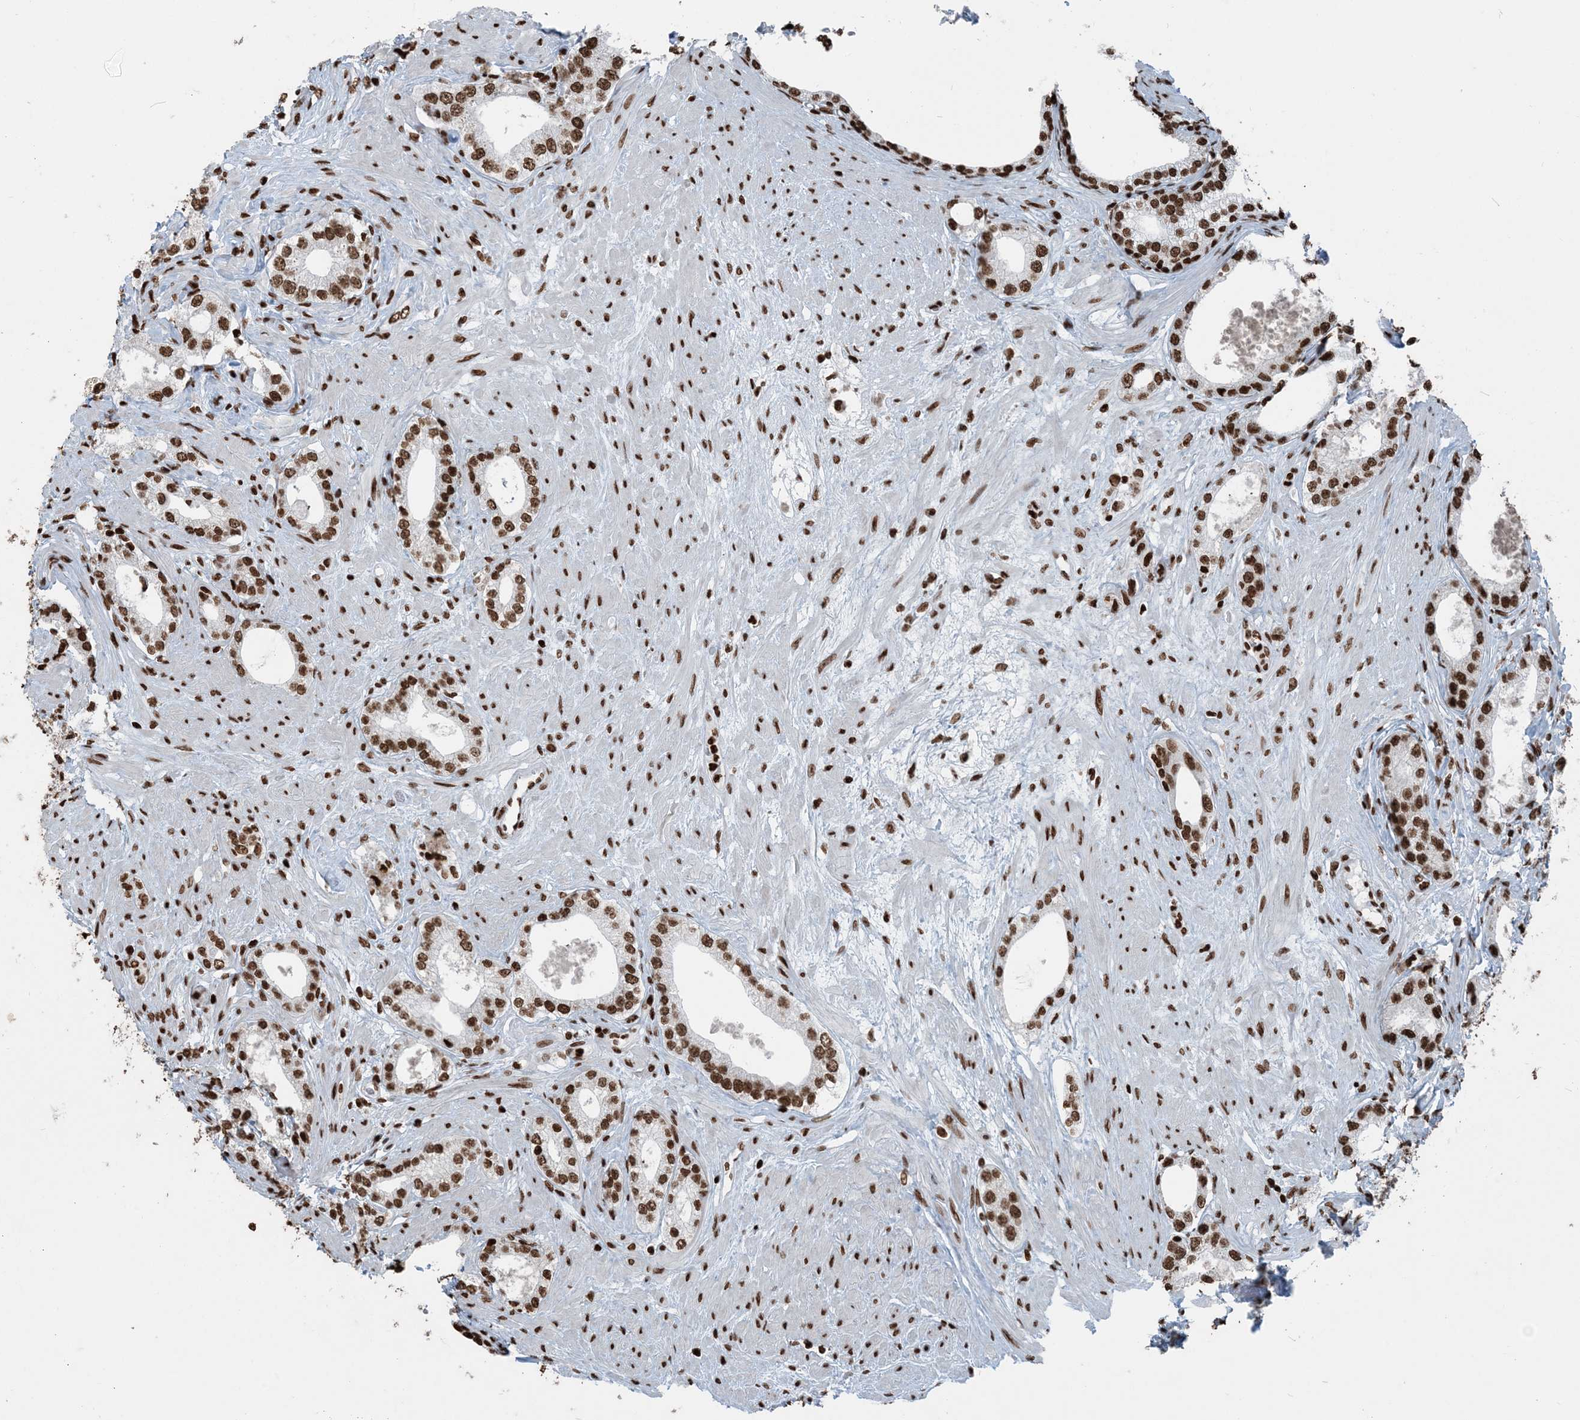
{"staining": {"intensity": "strong", "quantity": ">75%", "location": "nuclear"}, "tissue": "prostate cancer", "cell_type": "Tumor cells", "image_type": "cancer", "snomed": [{"axis": "morphology", "description": "Adenocarcinoma, High grade"}, {"axis": "topography", "description": "Prostate"}], "caption": "Immunohistochemistry of human prostate adenocarcinoma (high-grade) reveals high levels of strong nuclear expression in about >75% of tumor cells.", "gene": "H3-3B", "patient": {"sex": "male", "age": 63}}